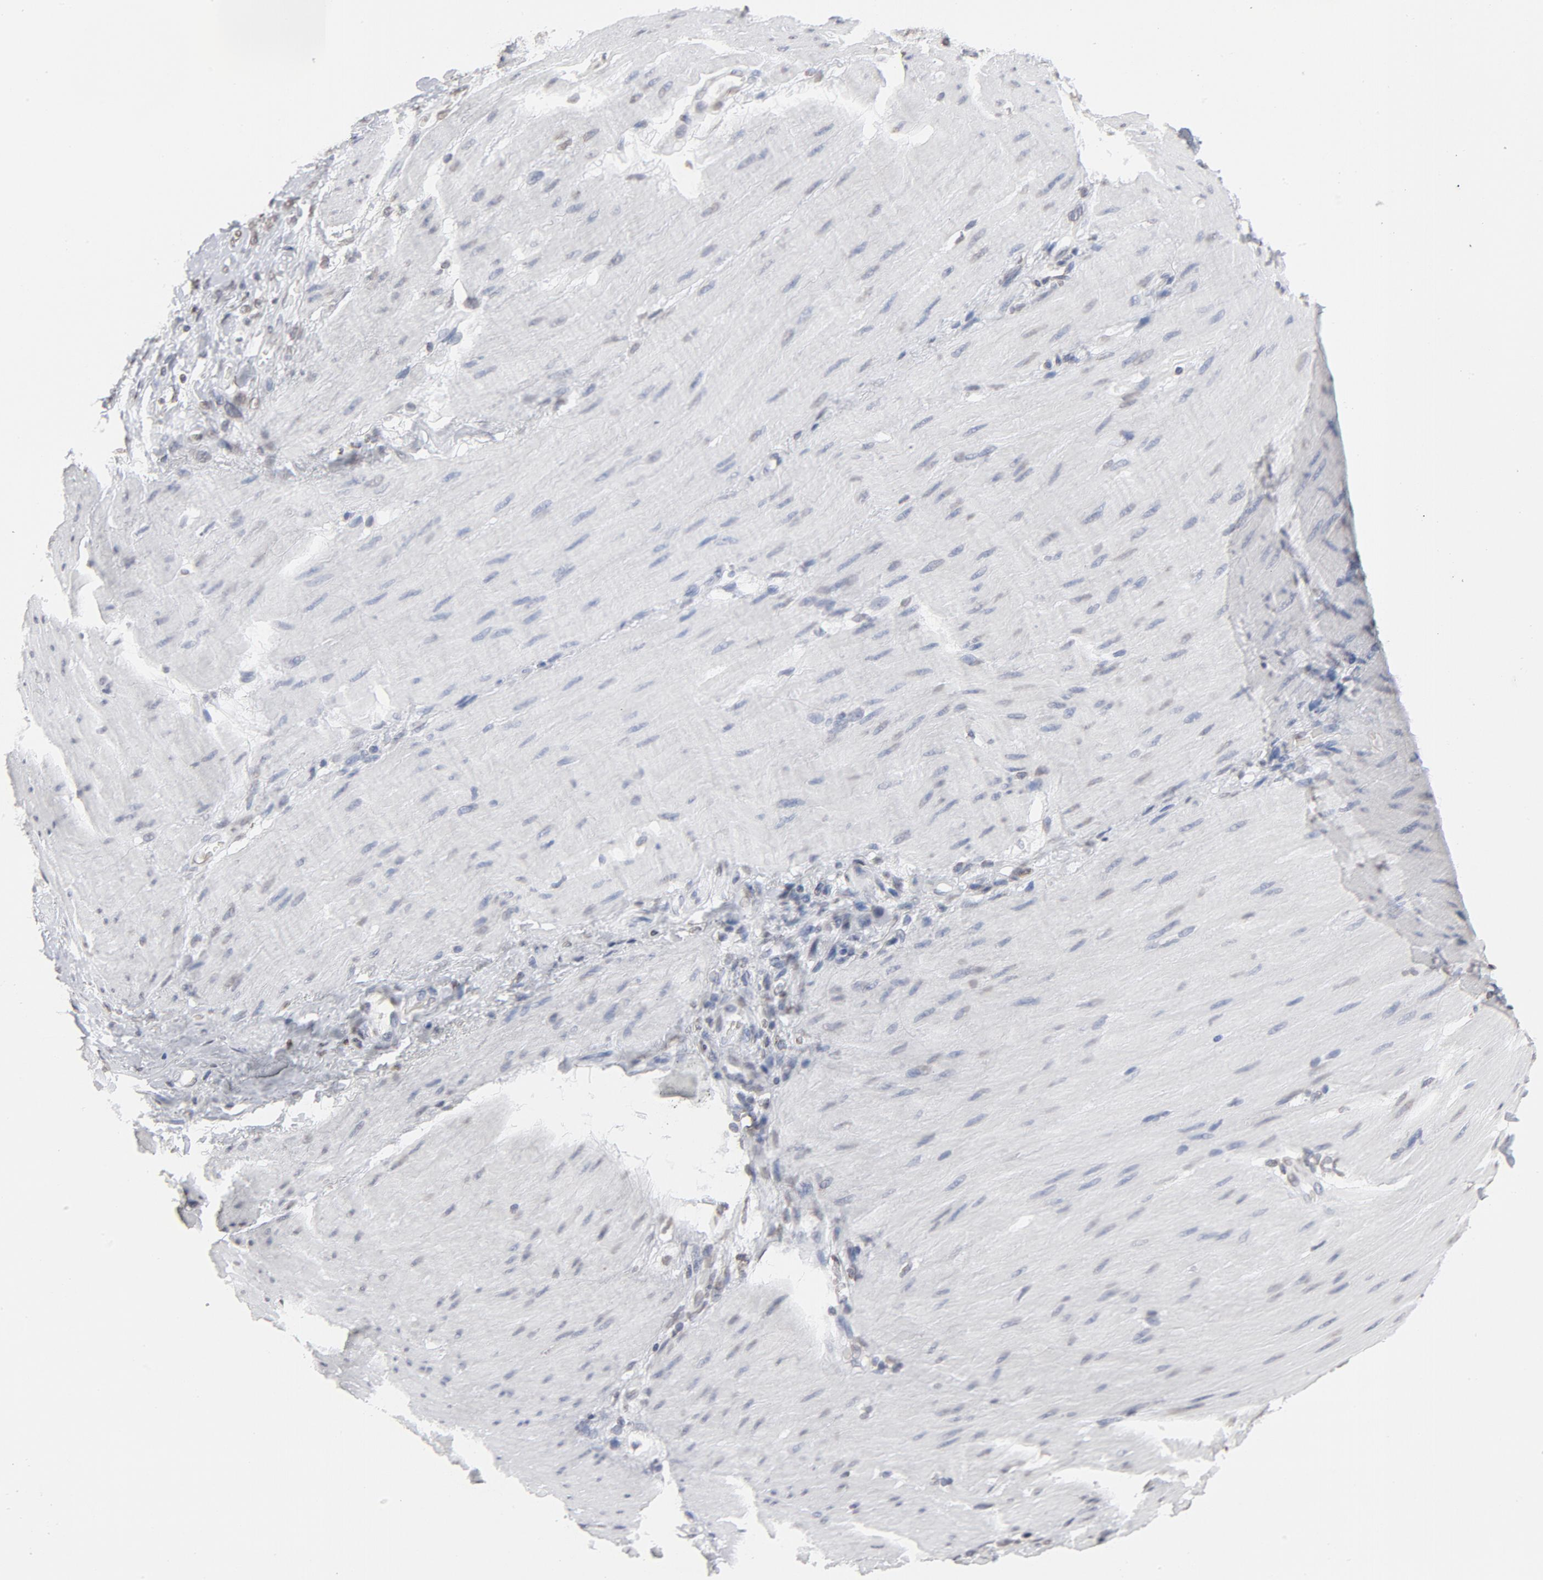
{"staining": {"intensity": "negative", "quantity": "none", "location": "none"}, "tissue": "stomach cancer", "cell_type": "Tumor cells", "image_type": "cancer", "snomed": [{"axis": "morphology", "description": "Normal tissue, NOS"}, {"axis": "morphology", "description": "Adenocarcinoma, NOS"}, {"axis": "topography", "description": "Stomach"}], "caption": "Image shows no significant protein staining in tumor cells of stomach adenocarcinoma. (DAB IHC visualized using brightfield microscopy, high magnification).", "gene": "H2AC12", "patient": {"sex": "male", "age": 82}}